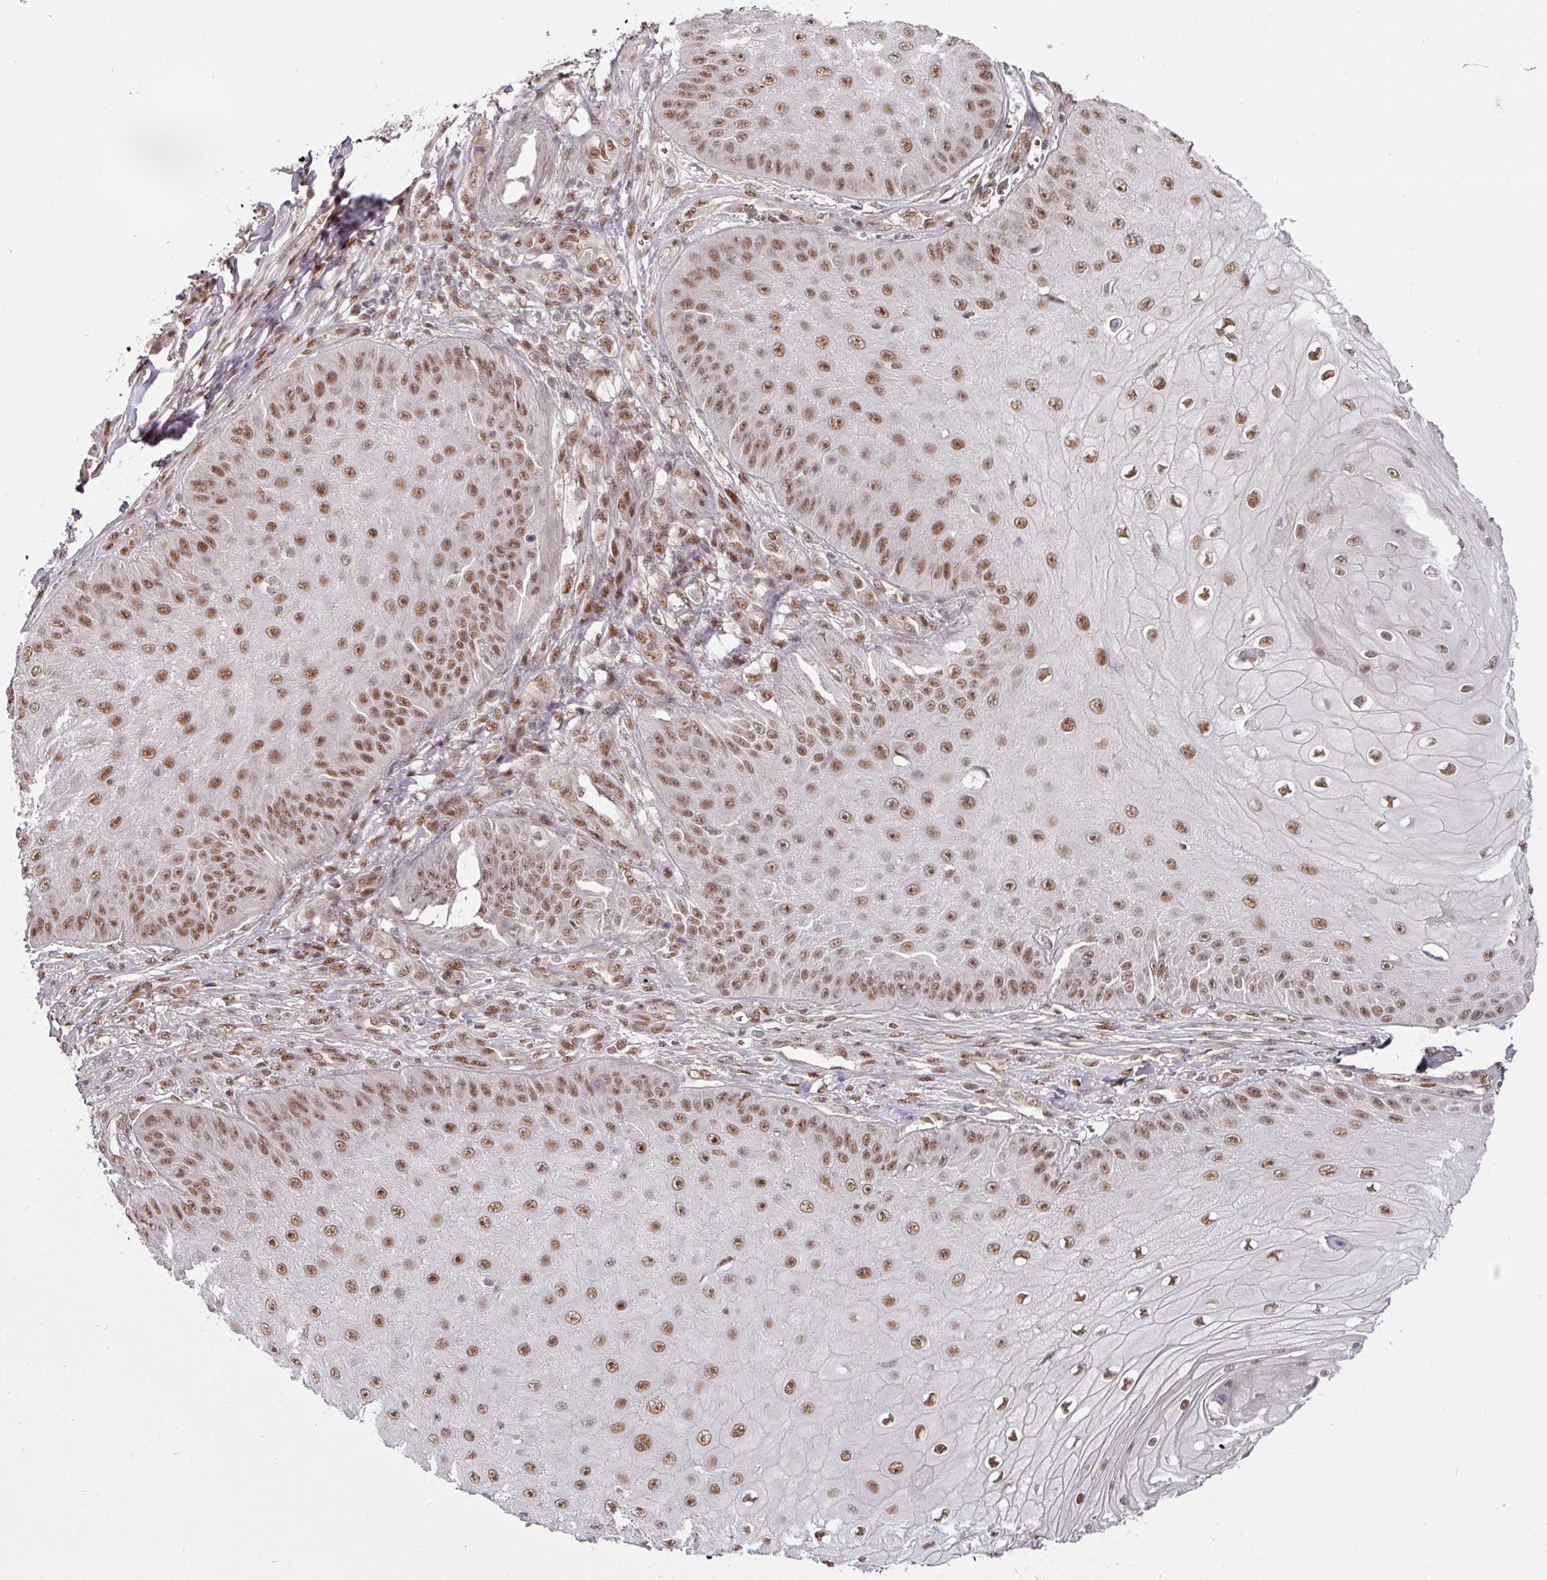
{"staining": {"intensity": "moderate", "quantity": ">75%", "location": "nuclear"}, "tissue": "skin cancer", "cell_type": "Tumor cells", "image_type": "cancer", "snomed": [{"axis": "morphology", "description": "Squamous cell carcinoma, NOS"}, {"axis": "topography", "description": "Skin"}], "caption": "Squamous cell carcinoma (skin) stained with DAB (3,3'-diaminobenzidine) IHC exhibits medium levels of moderate nuclear positivity in about >75% of tumor cells.", "gene": "CIC", "patient": {"sex": "male", "age": 70}}